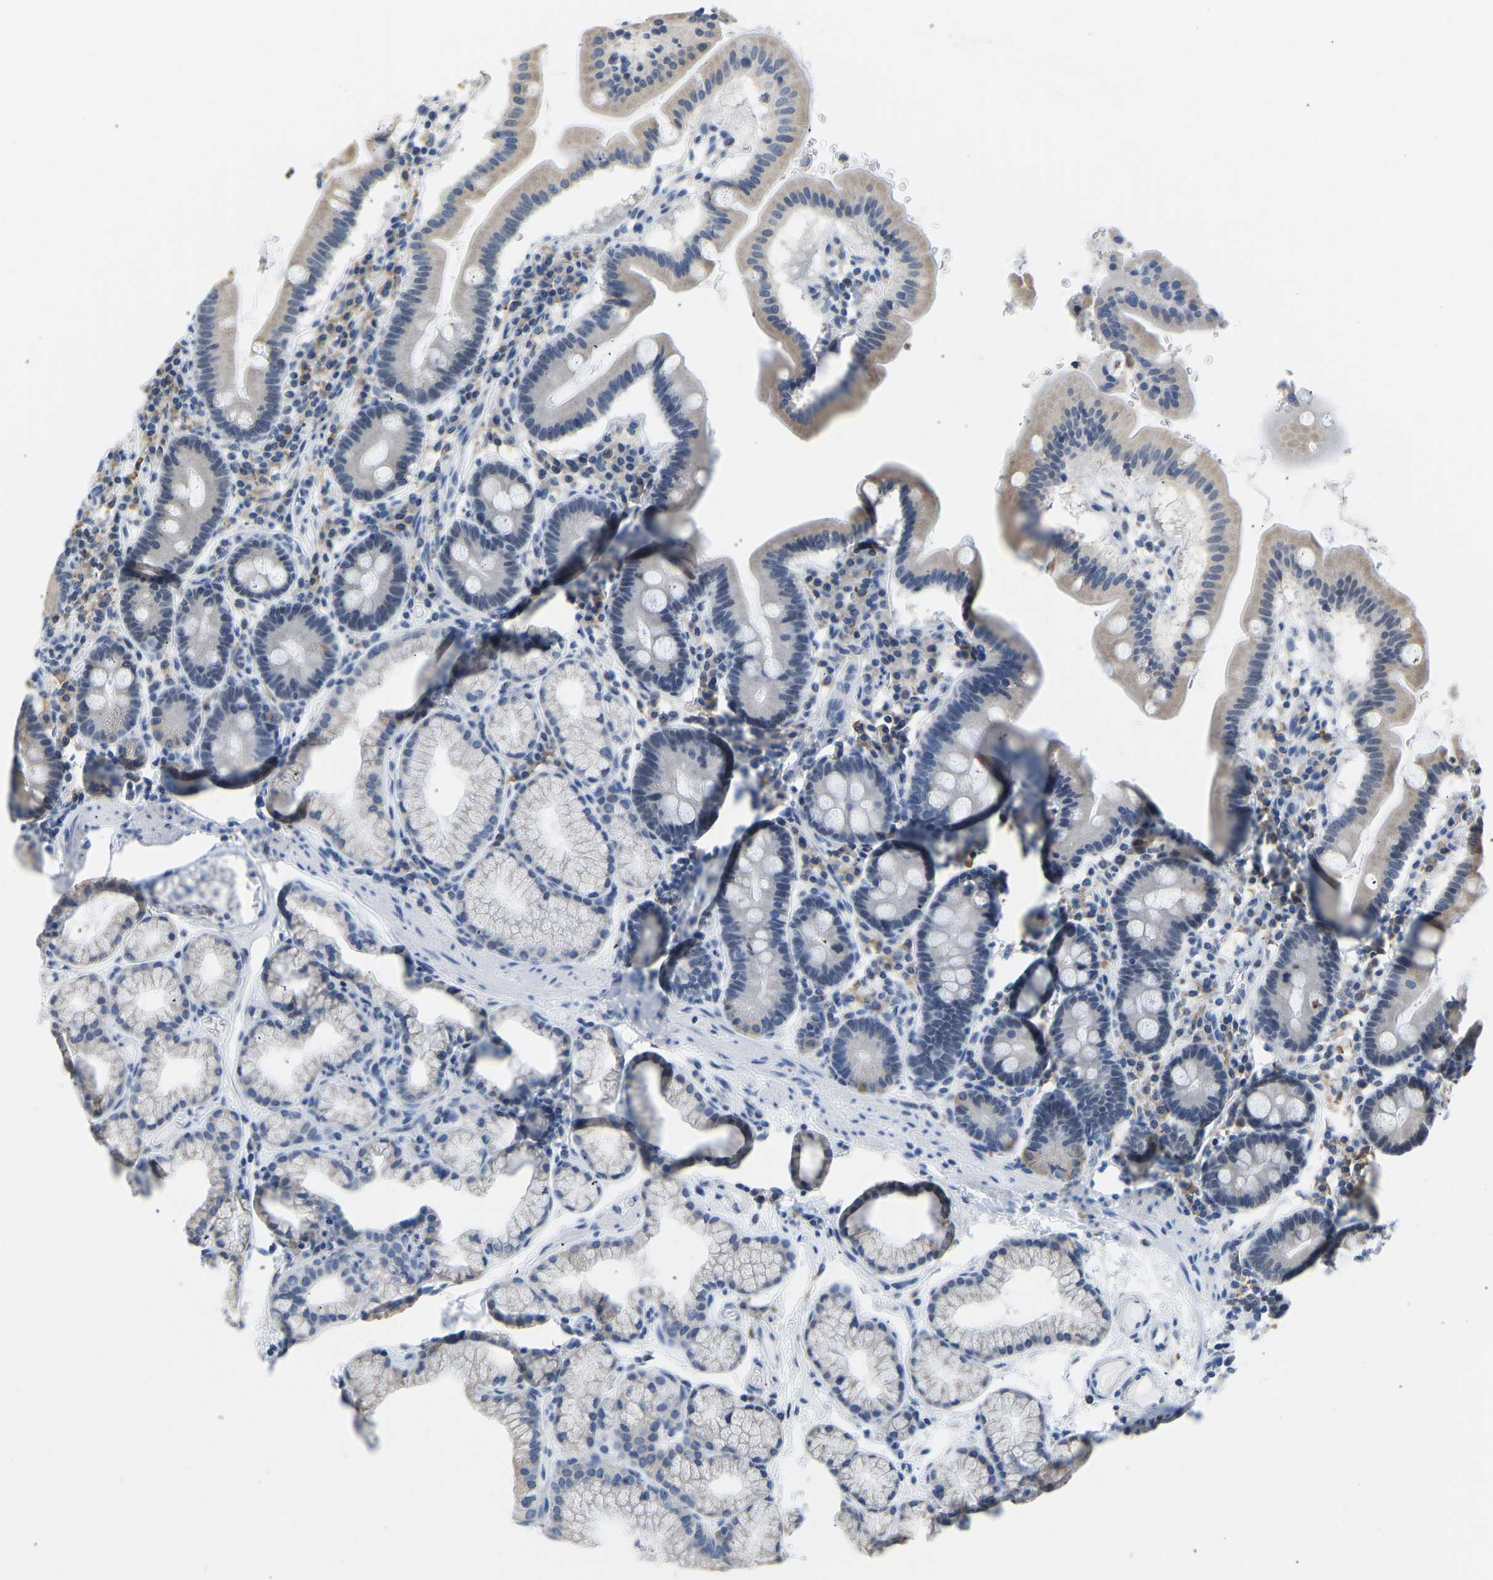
{"staining": {"intensity": "negative", "quantity": "none", "location": "none"}, "tissue": "duodenum", "cell_type": "Glandular cells", "image_type": "normal", "snomed": [{"axis": "morphology", "description": "Normal tissue, NOS"}, {"axis": "topography", "description": "Duodenum"}], "caption": "Immunohistochemical staining of unremarkable human duodenum demonstrates no significant staining in glandular cells. The staining was performed using DAB to visualize the protein expression in brown, while the nuclei were stained in blue with hematoxylin (Magnification: 20x).", "gene": "VRK1", "patient": {"sex": "male", "age": 50}}